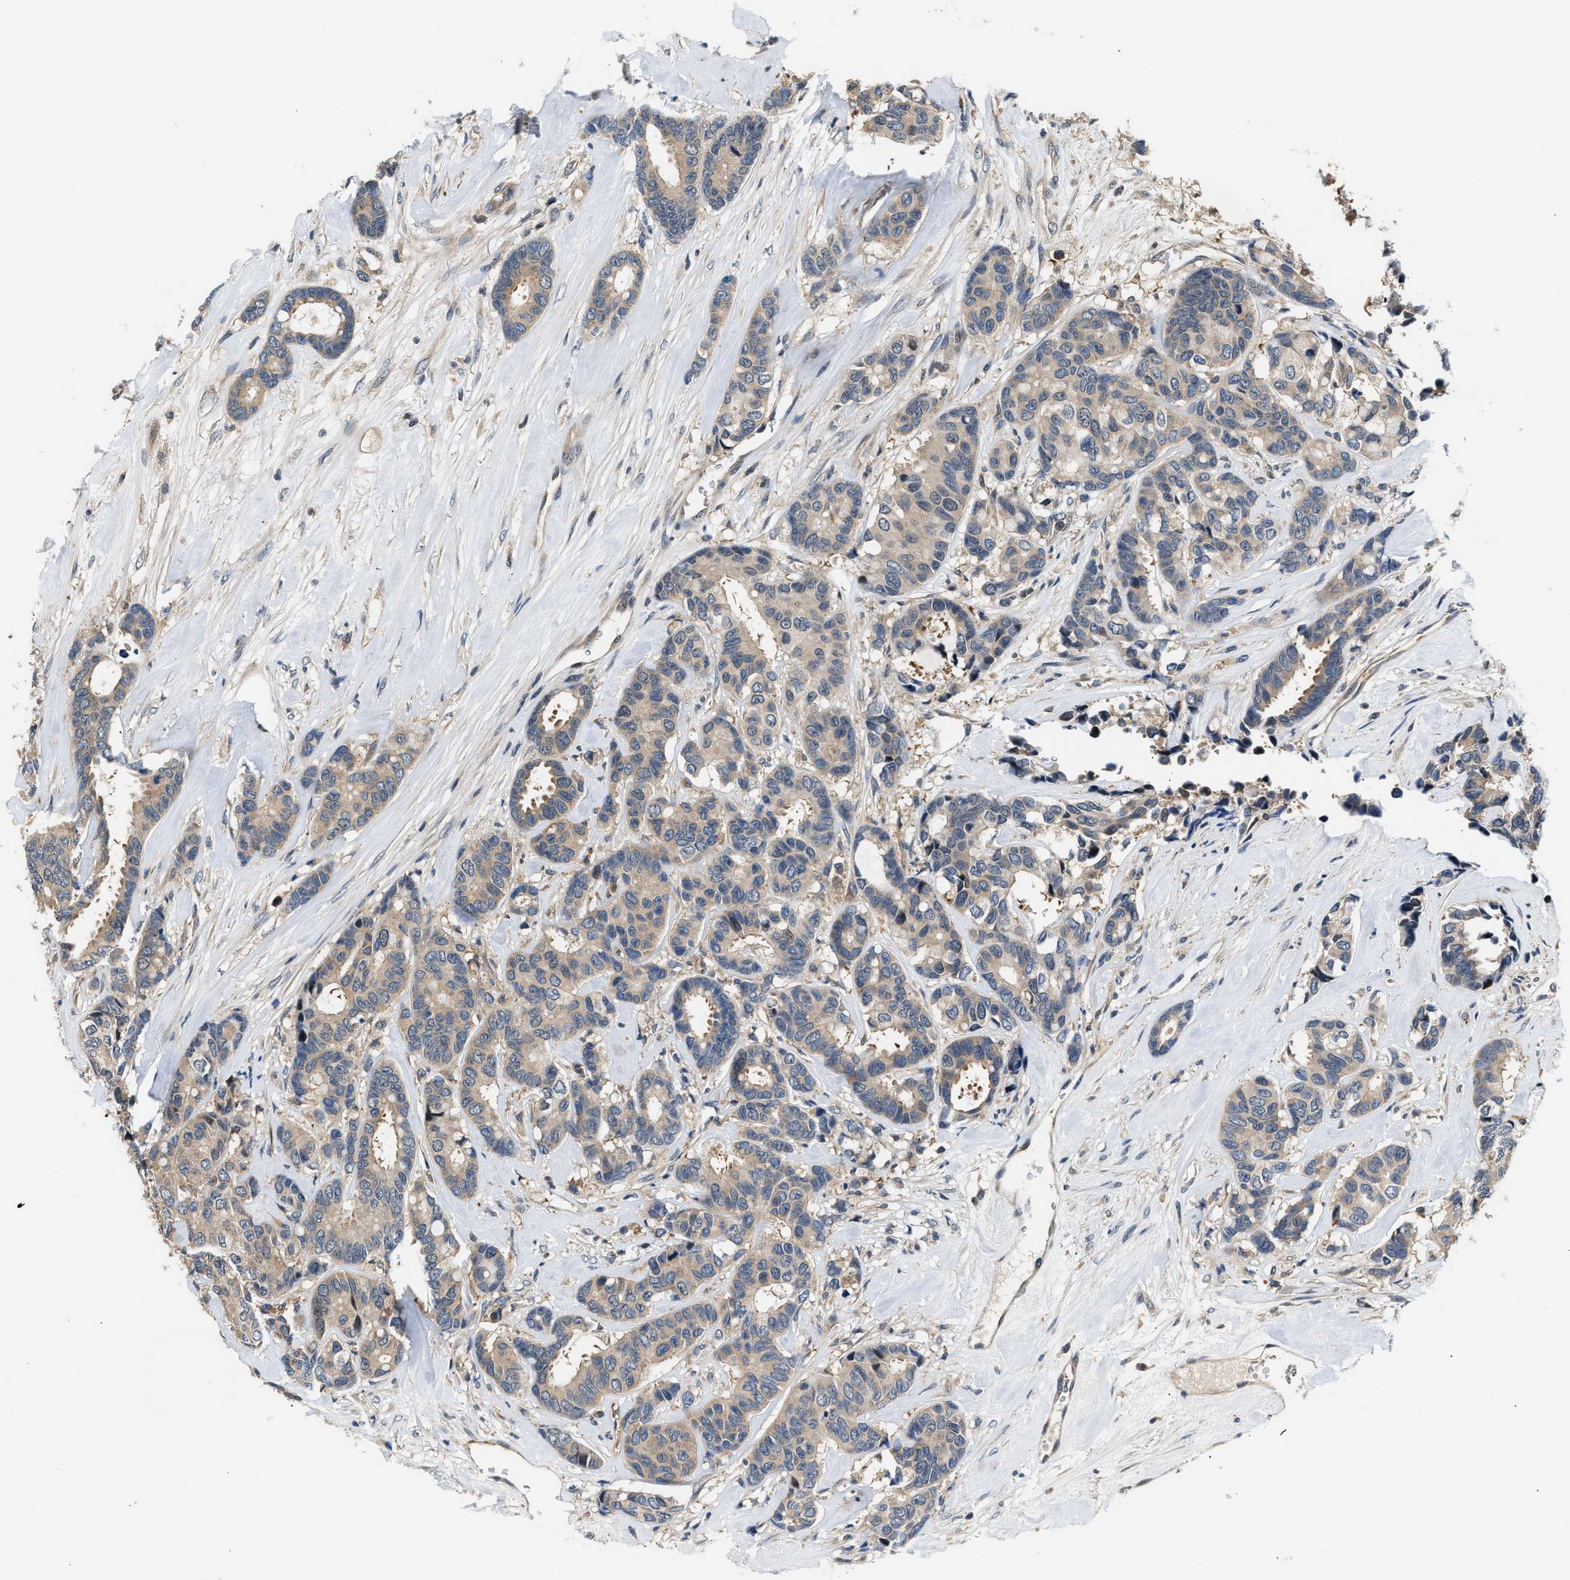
{"staining": {"intensity": "weak", "quantity": "25%-75%", "location": "cytoplasmic/membranous"}, "tissue": "breast cancer", "cell_type": "Tumor cells", "image_type": "cancer", "snomed": [{"axis": "morphology", "description": "Duct carcinoma"}, {"axis": "topography", "description": "Breast"}], "caption": "A brown stain highlights weak cytoplasmic/membranous expression of a protein in human breast cancer tumor cells.", "gene": "TUT7", "patient": {"sex": "female", "age": 87}}